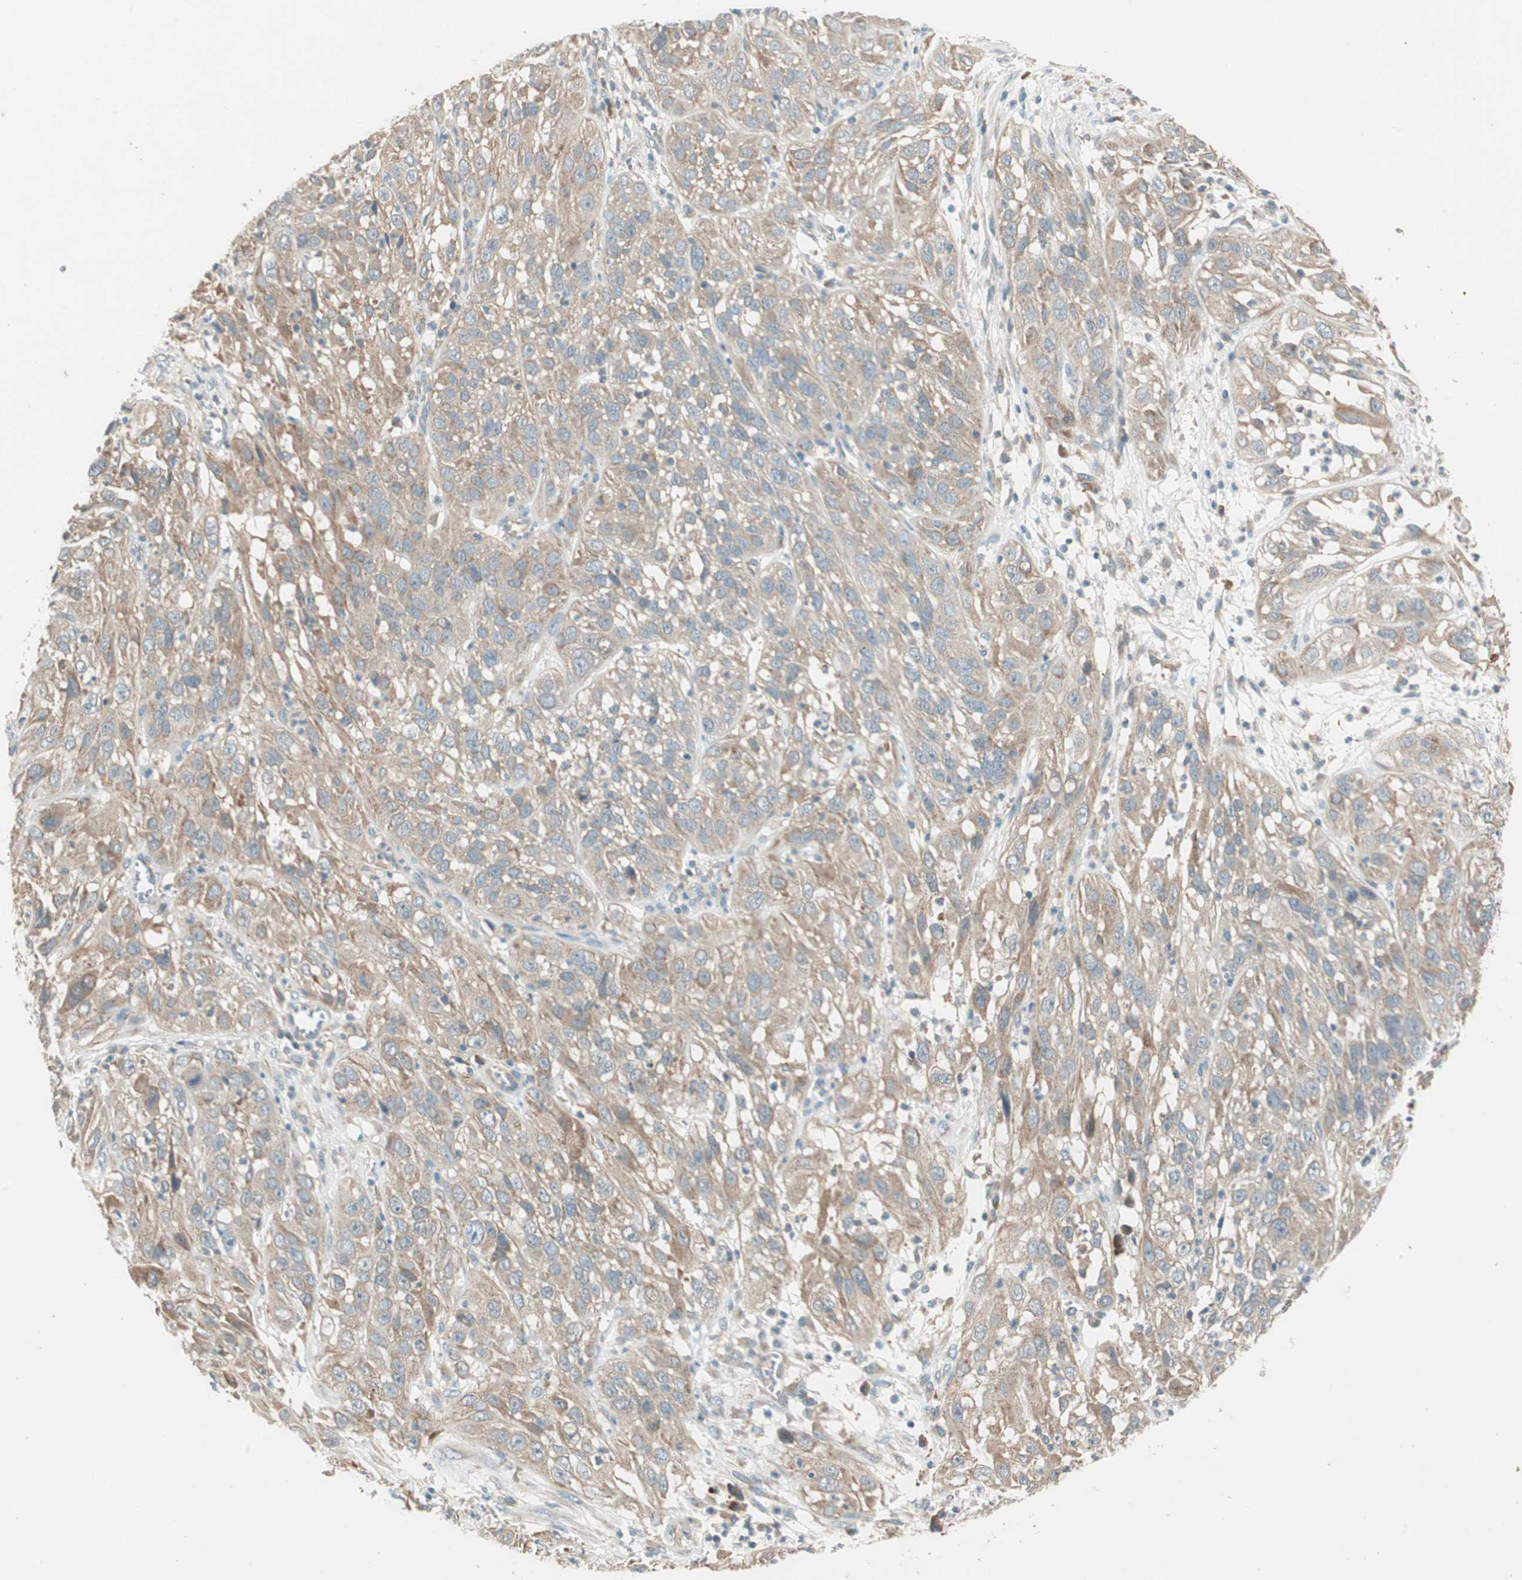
{"staining": {"intensity": "weak", "quantity": ">75%", "location": "cytoplasmic/membranous"}, "tissue": "cervical cancer", "cell_type": "Tumor cells", "image_type": "cancer", "snomed": [{"axis": "morphology", "description": "Squamous cell carcinoma, NOS"}, {"axis": "topography", "description": "Cervix"}], "caption": "Brown immunohistochemical staining in squamous cell carcinoma (cervical) demonstrates weak cytoplasmic/membranous positivity in about >75% of tumor cells.", "gene": "NCLN", "patient": {"sex": "female", "age": 32}}